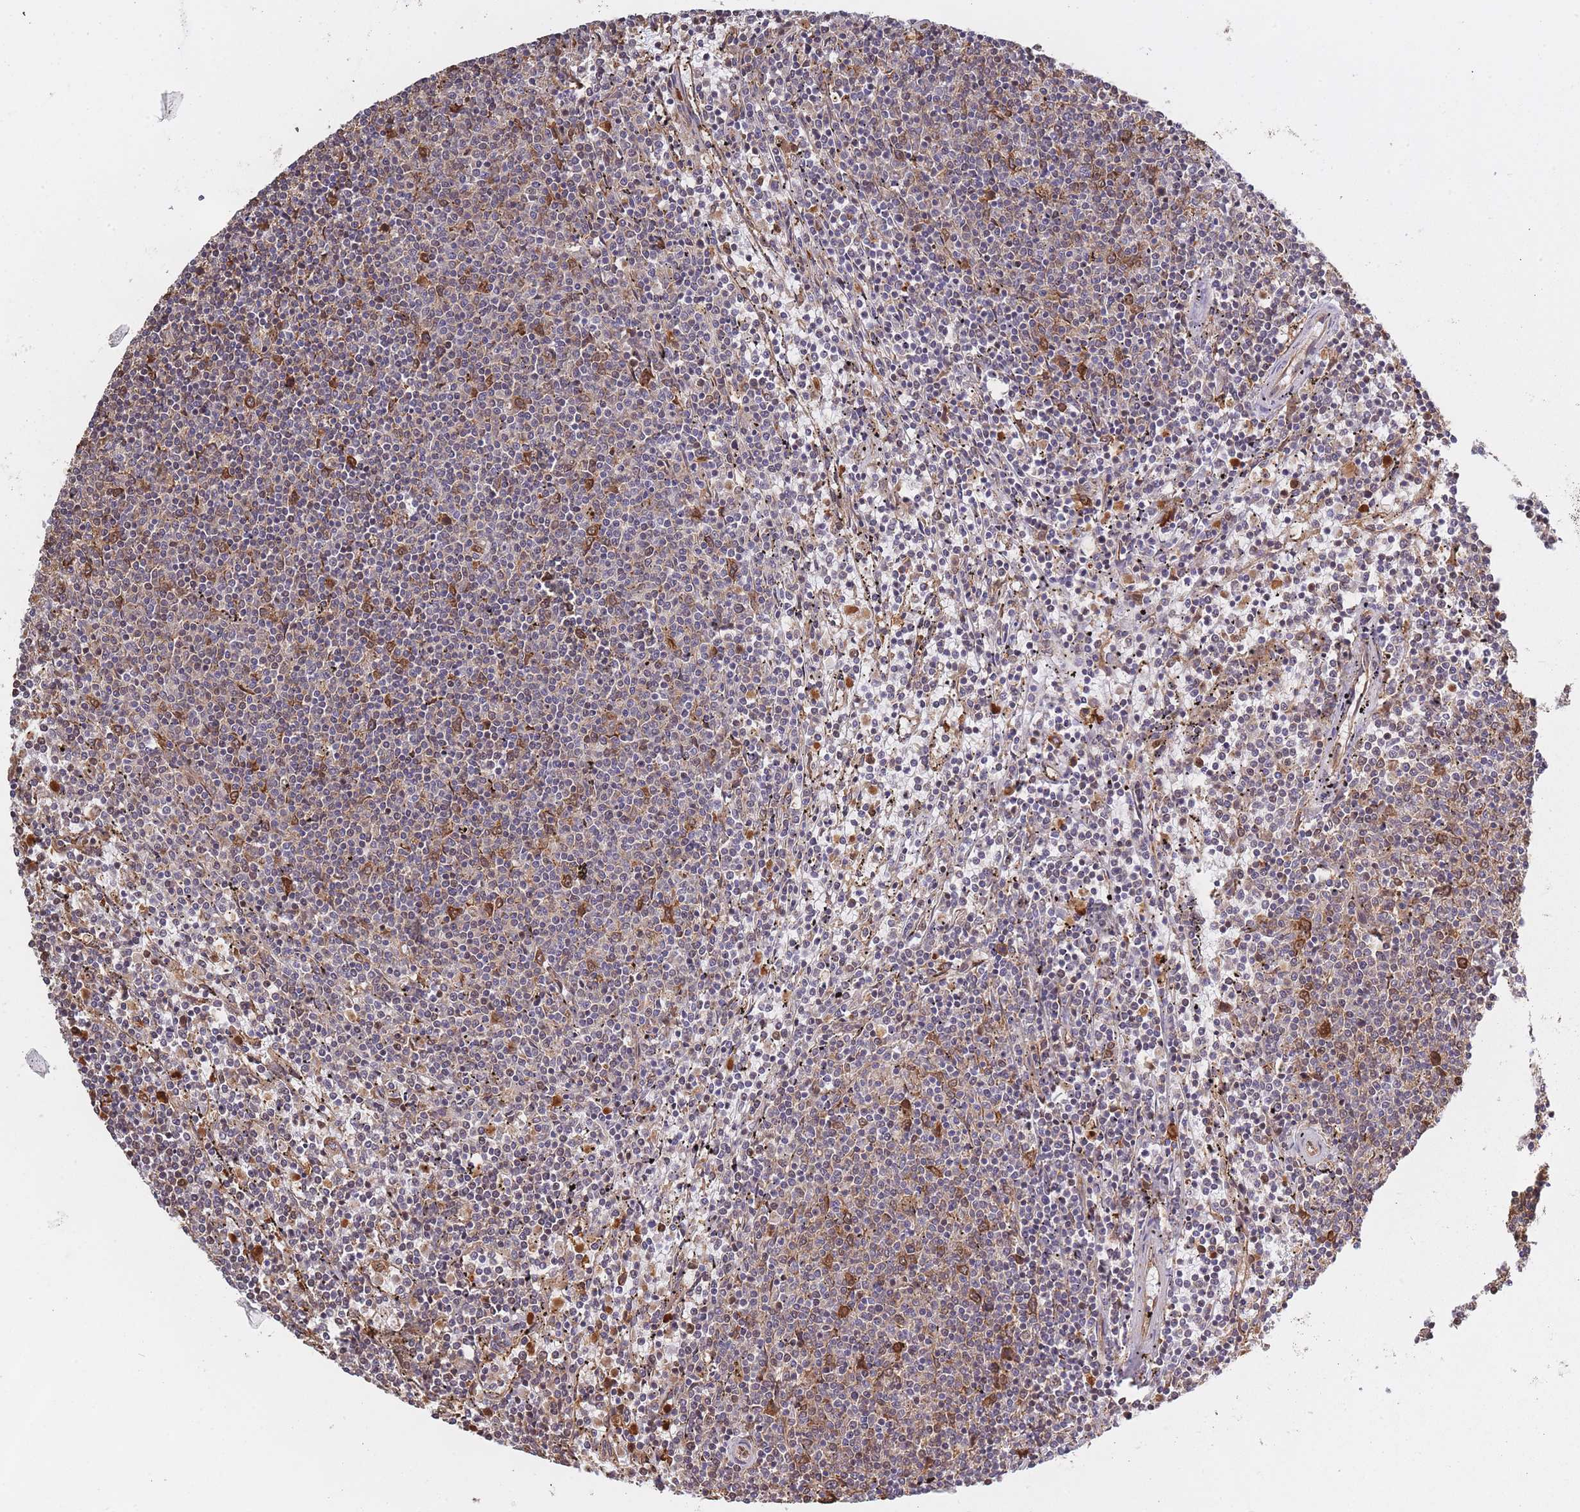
{"staining": {"intensity": "negative", "quantity": "none", "location": "none"}, "tissue": "lymphoma", "cell_type": "Tumor cells", "image_type": "cancer", "snomed": [{"axis": "morphology", "description": "Malignant lymphoma, non-Hodgkin's type, Low grade"}, {"axis": "topography", "description": "Spleen"}], "caption": "DAB (3,3'-diaminobenzidine) immunohistochemical staining of lymphoma displays no significant expression in tumor cells.", "gene": "ARL13B", "patient": {"sex": "female", "age": 50}}